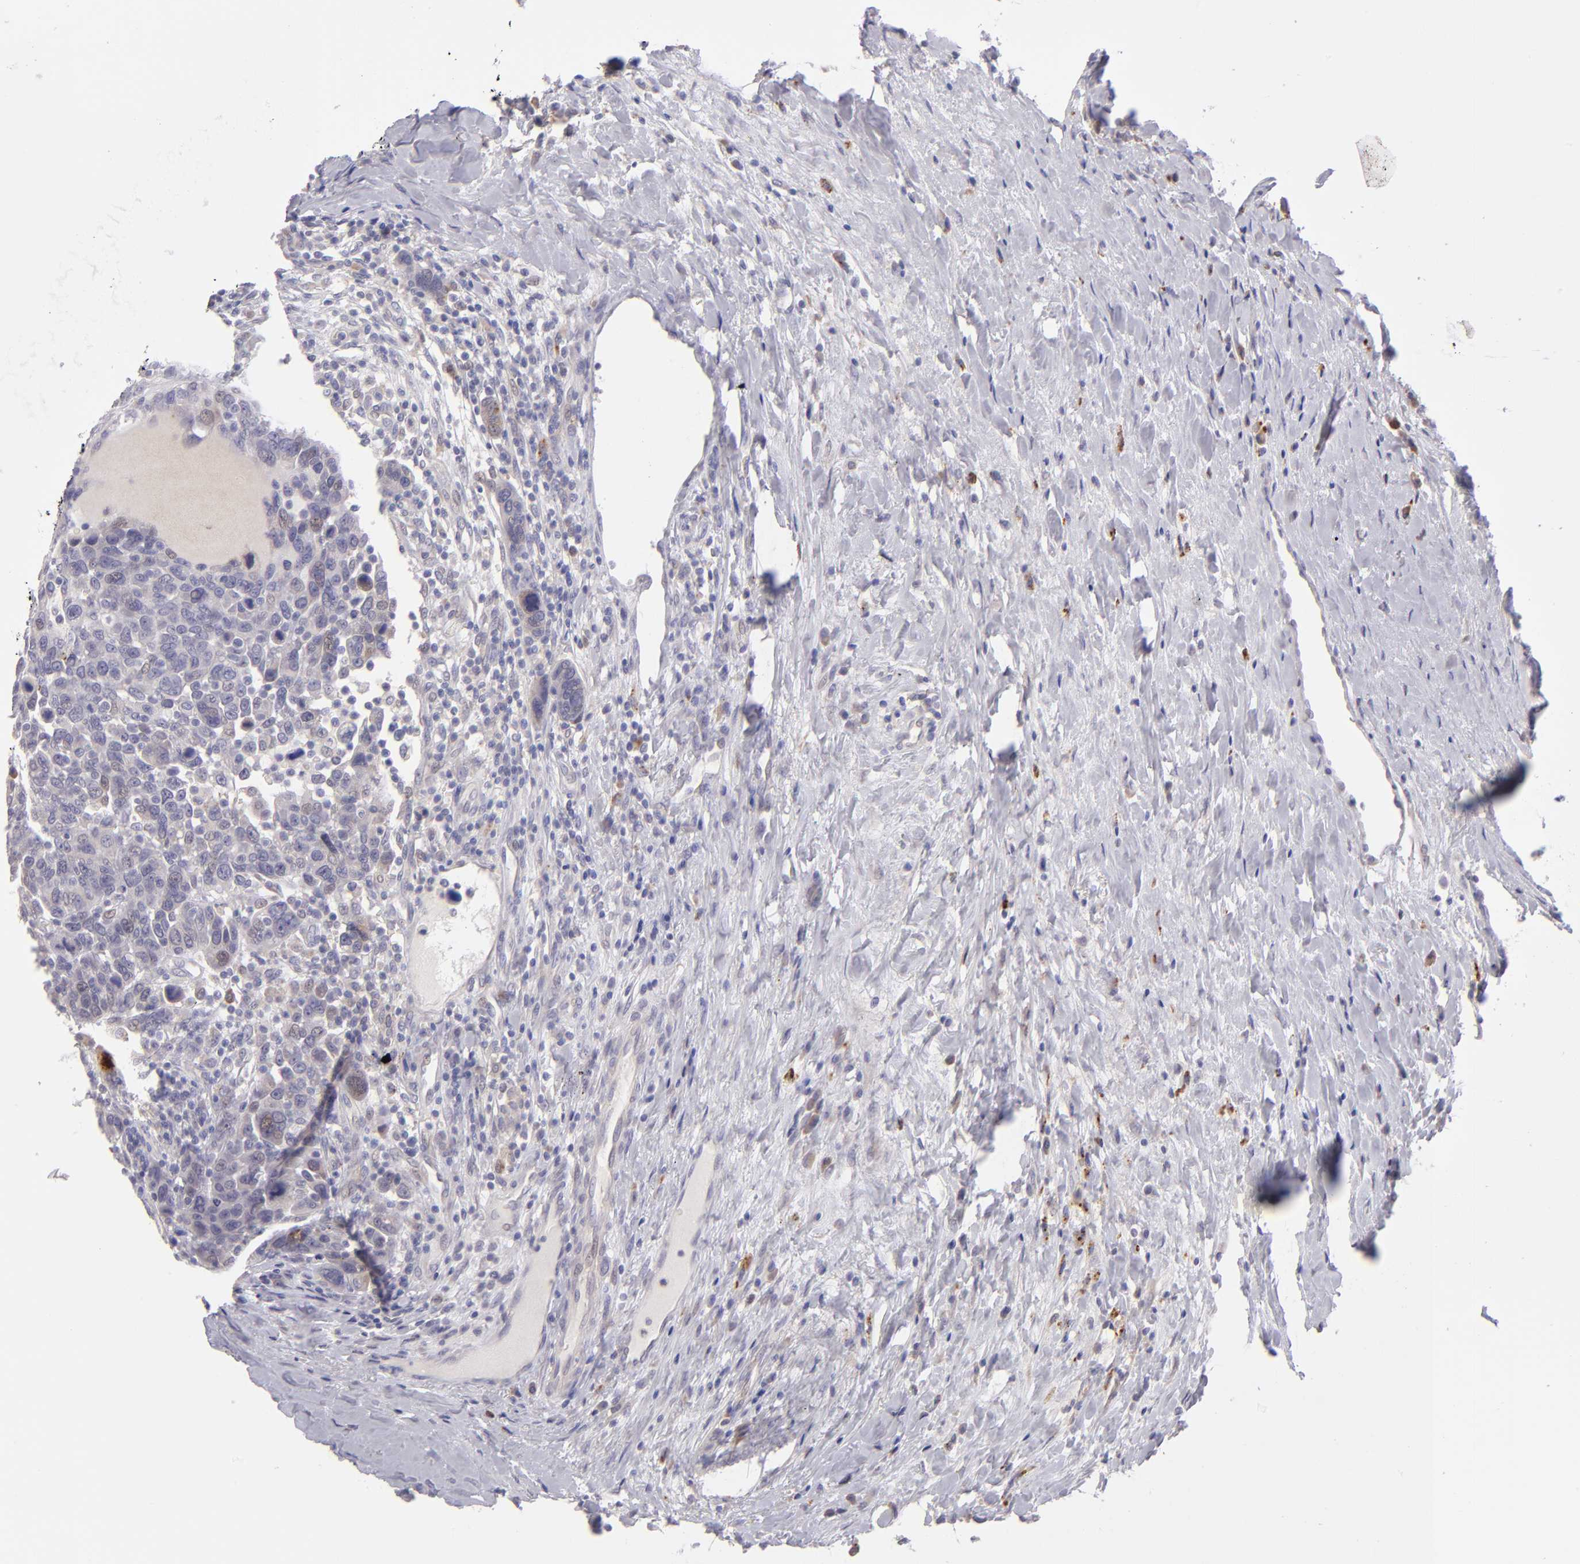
{"staining": {"intensity": "weak", "quantity": "<25%", "location": "cytoplasmic/membranous"}, "tissue": "breast cancer", "cell_type": "Tumor cells", "image_type": "cancer", "snomed": [{"axis": "morphology", "description": "Duct carcinoma"}, {"axis": "topography", "description": "Breast"}], "caption": "The IHC image has no significant positivity in tumor cells of breast intraductal carcinoma tissue.", "gene": "TRAF3", "patient": {"sex": "female", "age": 37}}